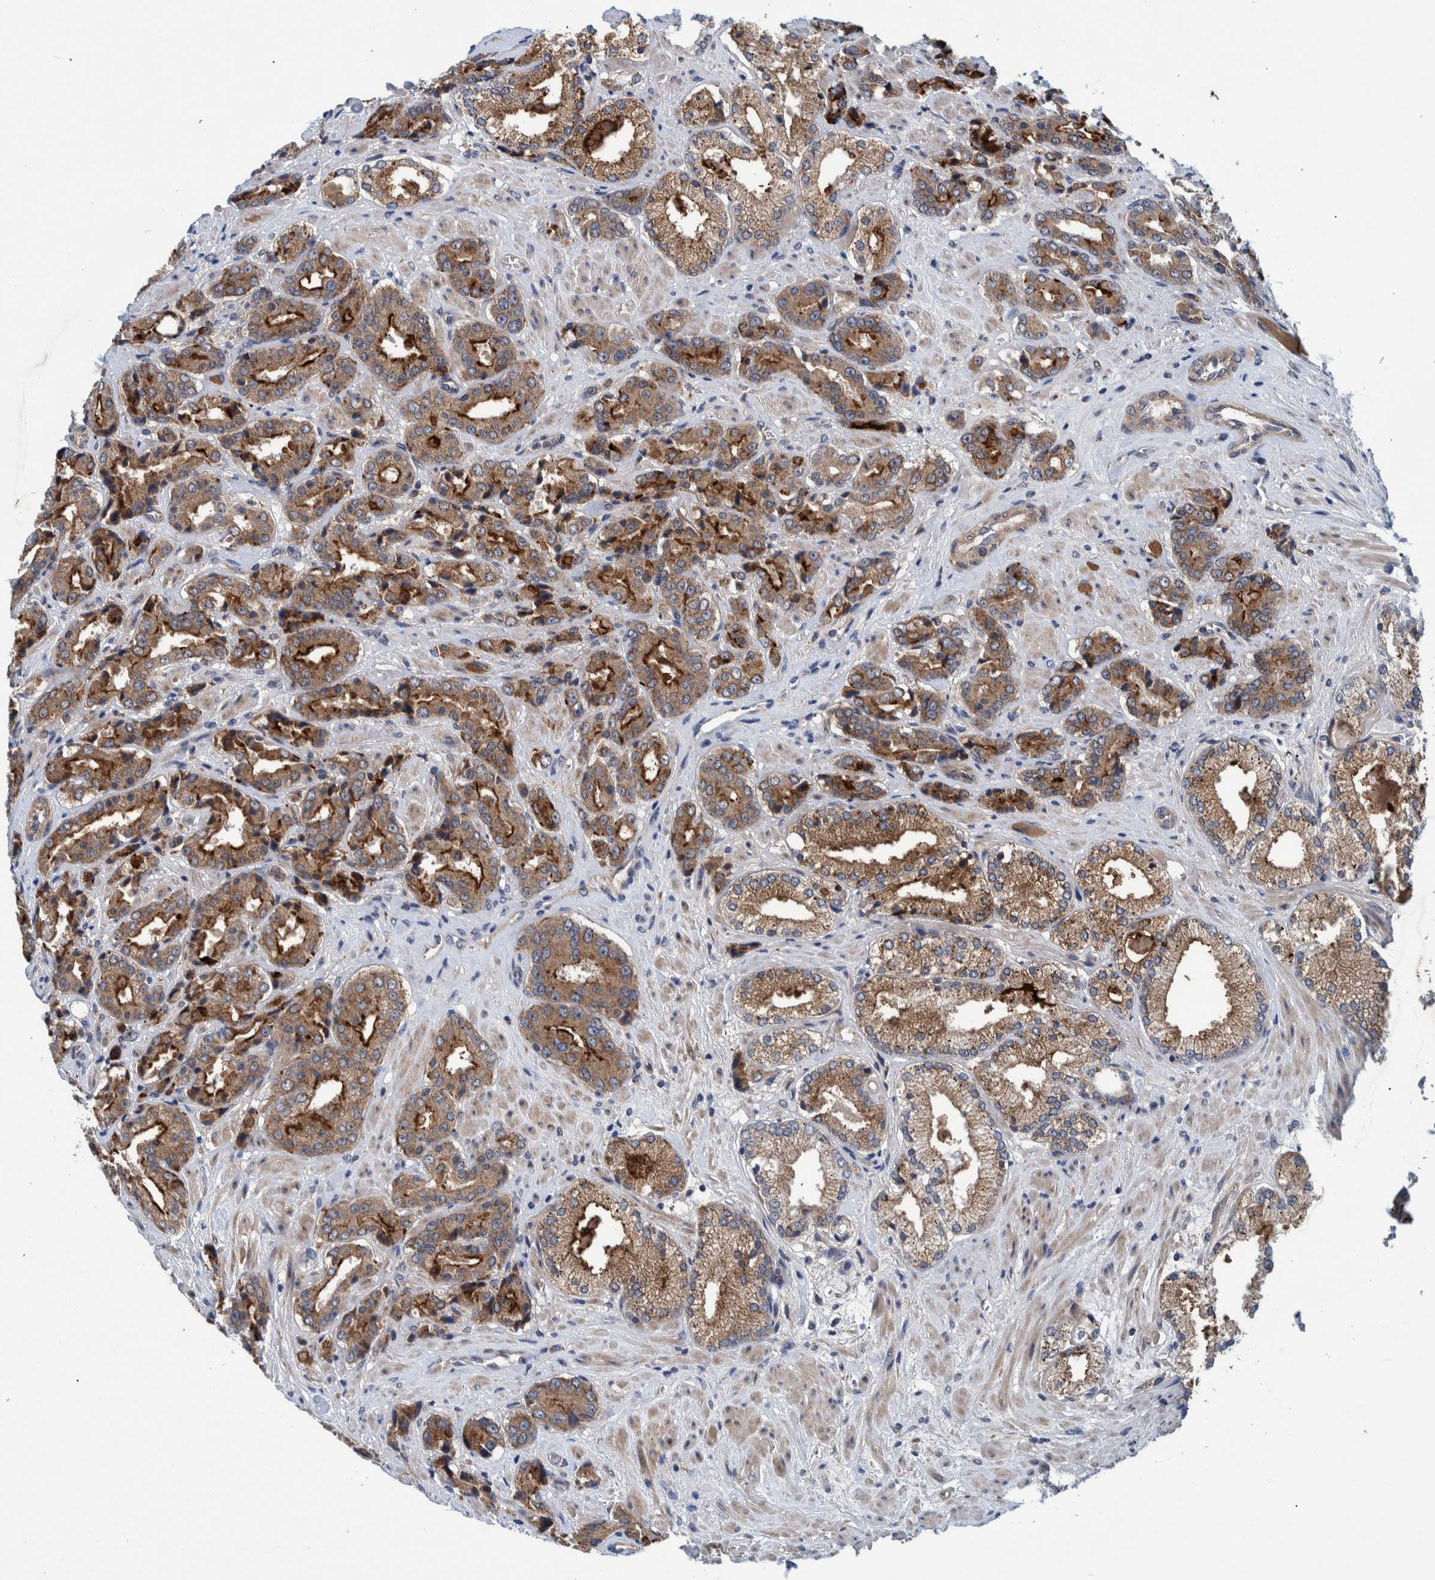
{"staining": {"intensity": "strong", "quantity": ">75%", "location": "cytoplasmic/membranous"}, "tissue": "prostate cancer", "cell_type": "Tumor cells", "image_type": "cancer", "snomed": [{"axis": "morphology", "description": "Adenocarcinoma, High grade"}, {"axis": "topography", "description": "Prostate"}], "caption": "About >75% of tumor cells in adenocarcinoma (high-grade) (prostate) display strong cytoplasmic/membranous protein positivity as visualized by brown immunohistochemical staining.", "gene": "ITIH3", "patient": {"sex": "male", "age": 71}}